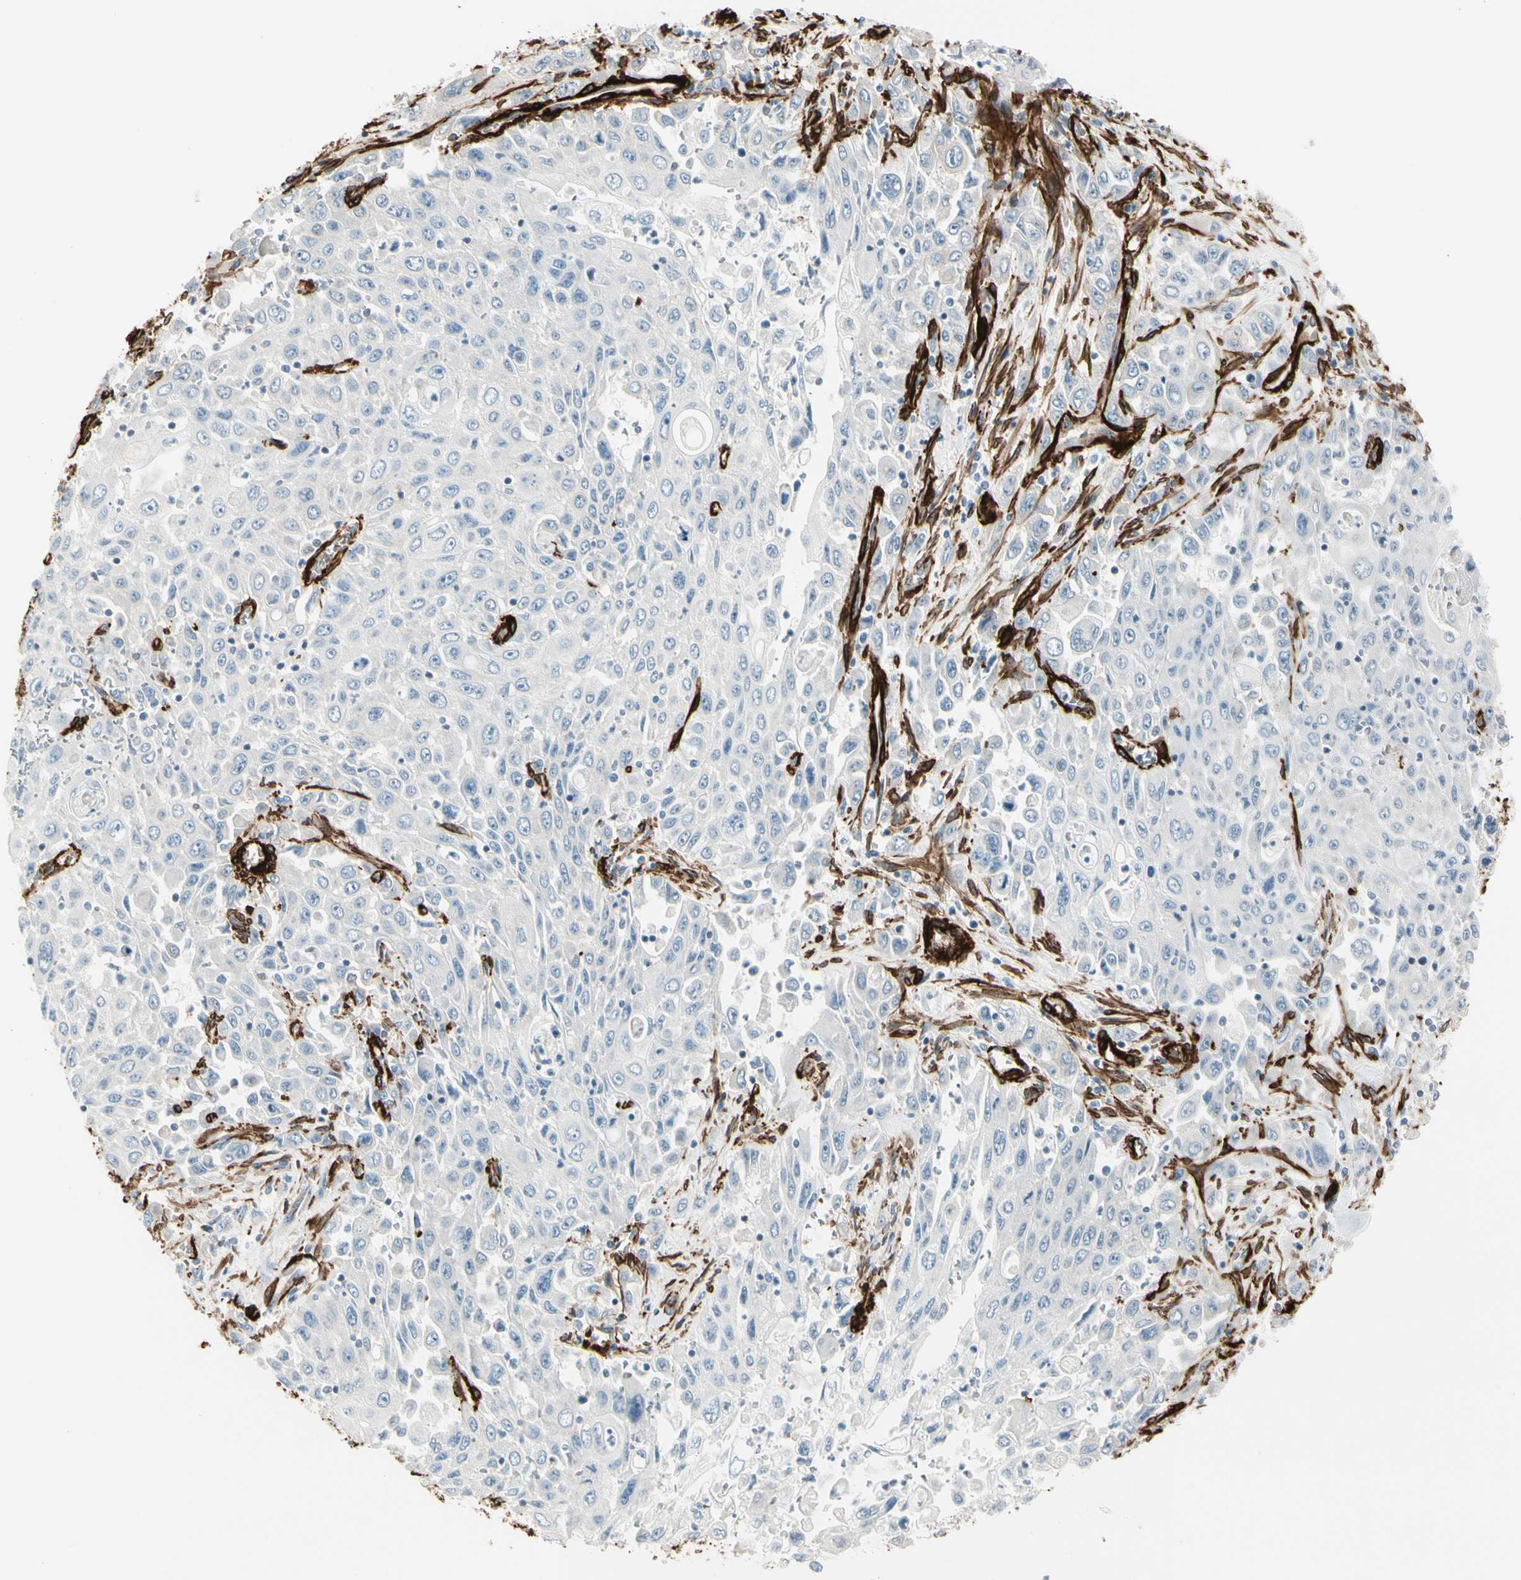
{"staining": {"intensity": "negative", "quantity": "none", "location": "none"}, "tissue": "pancreatic cancer", "cell_type": "Tumor cells", "image_type": "cancer", "snomed": [{"axis": "morphology", "description": "Adenocarcinoma, NOS"}, {"axis": "topography", "description": "Pancreas"}], "caption": "Pancreatic adenocarcinoma stained for a protein using immunohistochemistry (IHC) reveals no positivity tumor cells.", "gene": "CALD1", "patient": {"sex": "male", "age": 70}}